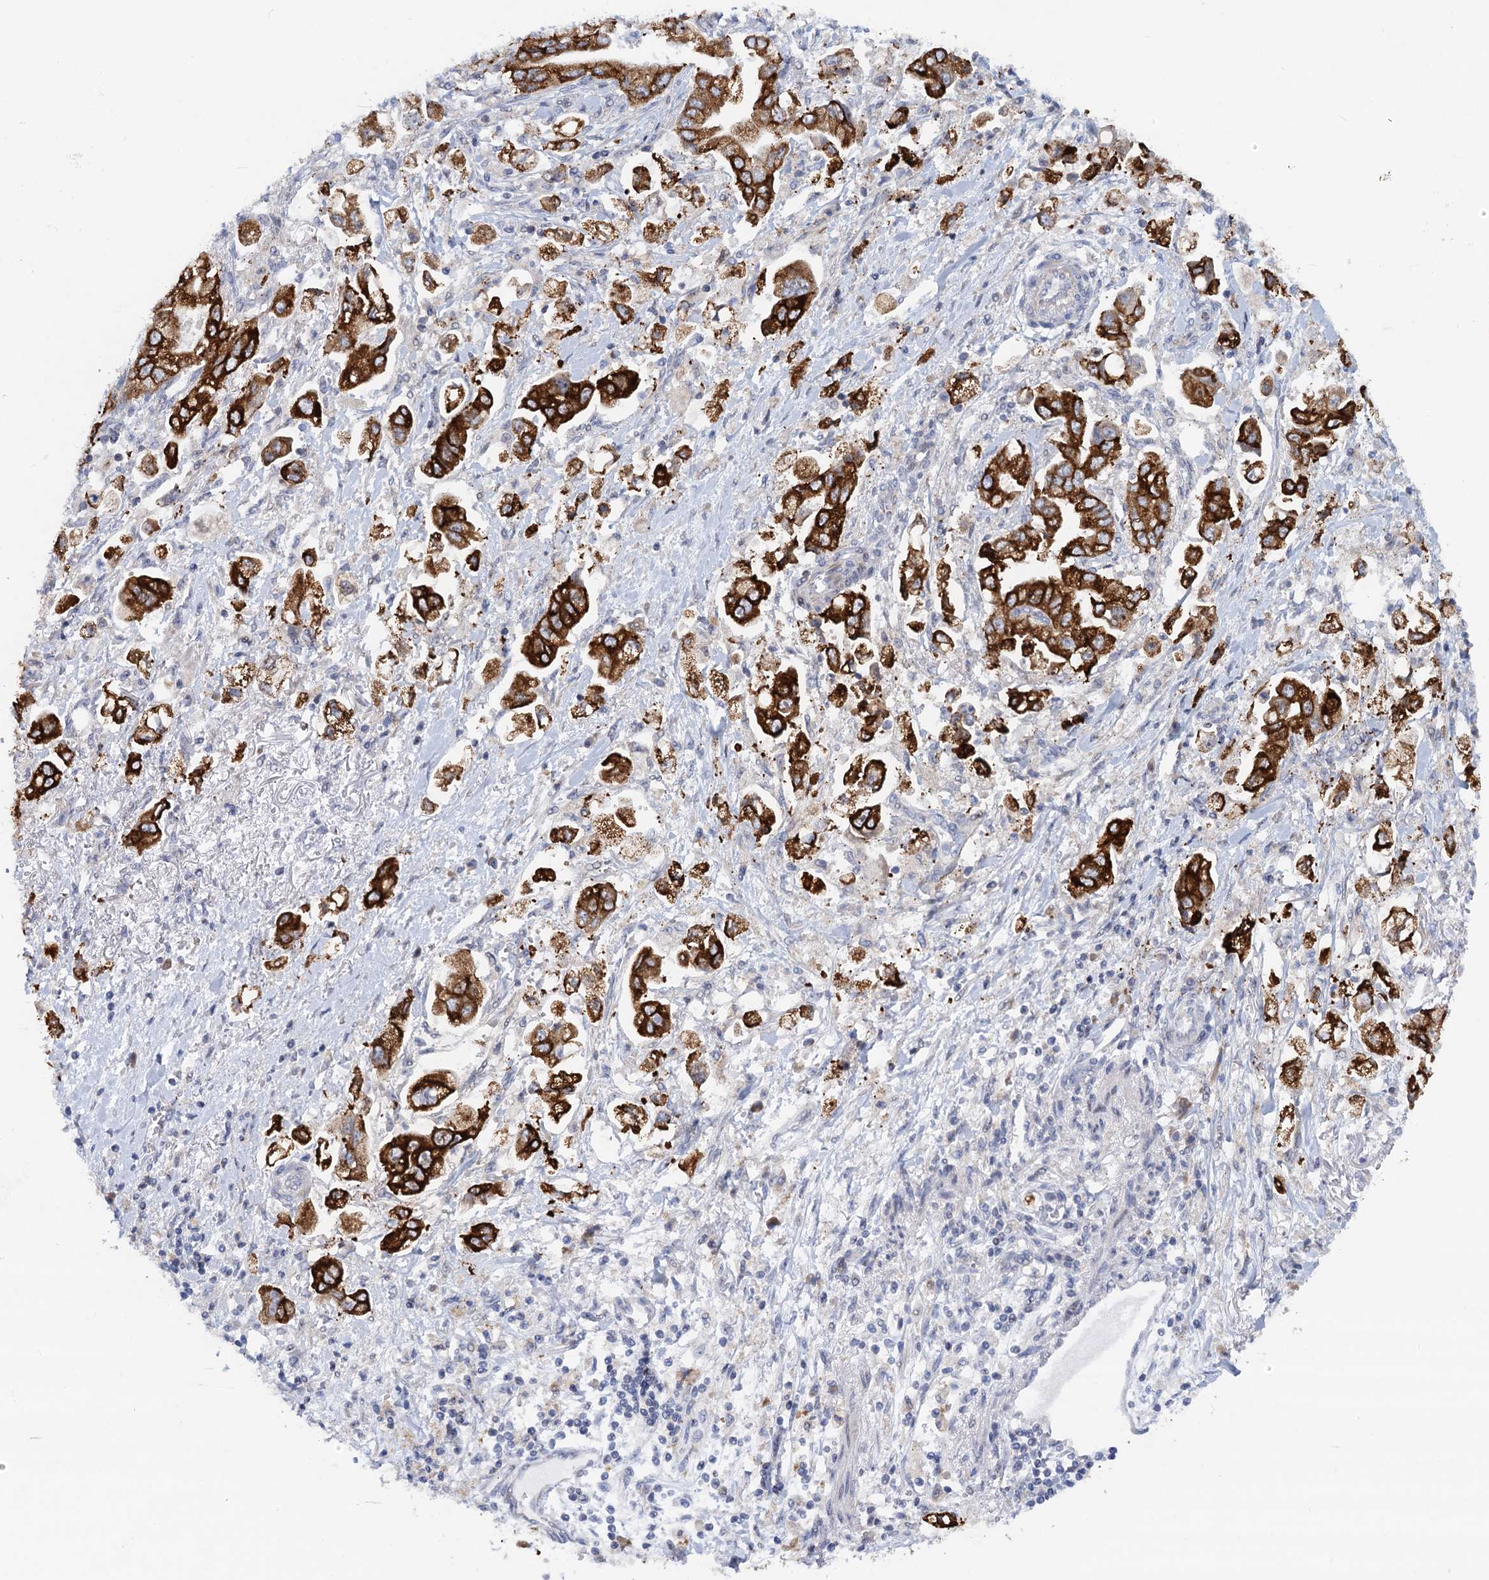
{"staining": {"intensity": "strong", "quantity": ">75%", "location": "cytoplasmic/membranous"}, "tissue": "stomach cancer", "cell_type": "Tumor cells", "image_type": "cancer", "snomed": [{"axis": "morphology", "description": "Adenocarcinoma, NOS"}, {"axis": "topography", "description": "Stomach"}], "caption": "A micrograph of human stomach cancer stained for a protein exhibits strong cytoplasmic/membranous brown staining in tumor cells. (brown staining indicates protein expression, while blue staining denotes nuclei).", "gene": "QPCTL", "patient": {"sex": "male", "age": 62}}